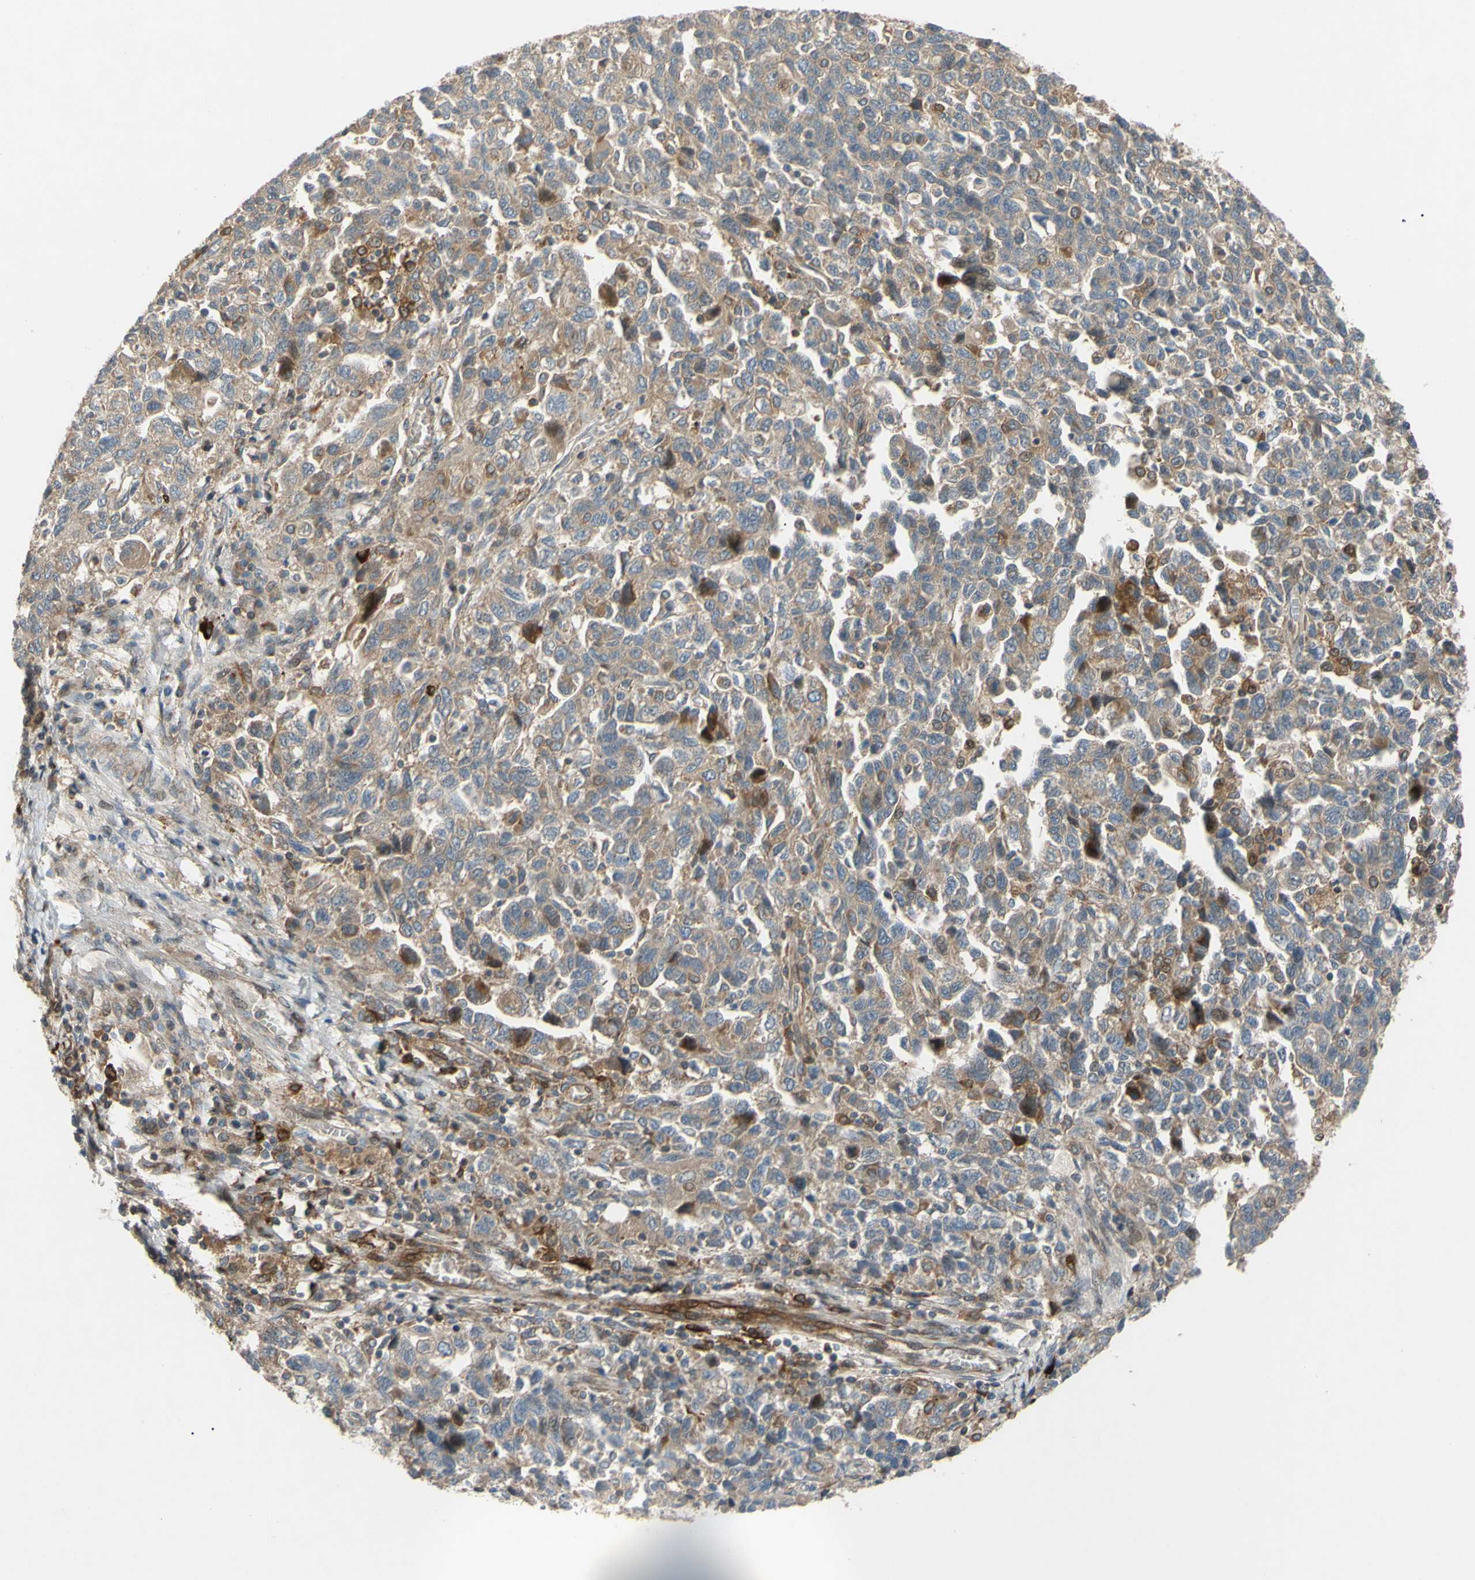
{"staining": {"intensity": "weak", "quantity": ">75%", "location": "cytoplasmic/membranous"}, "tissue": "ovarian cancer", "cell_type": "Tumor cells", "image_type": "cancer", "snomed": [{"axis": "morphology", "description": "Carcinoma, NOS"}, {"axis": "morphology", "description": "Cystadenocarcinoma, serous, NOS"}, {"axis": "topography", "description": "Ovary"}], "caption": "Immunohistochemistry (IHC) image of ovarian cancer stained for a protein (brown), which demonstrates low levels of weak cytoplasmic/membranous expression in about >75% of tumor cells.", "gene": "SPTLC1", "patient": {"sex": "female", "age": 69}}